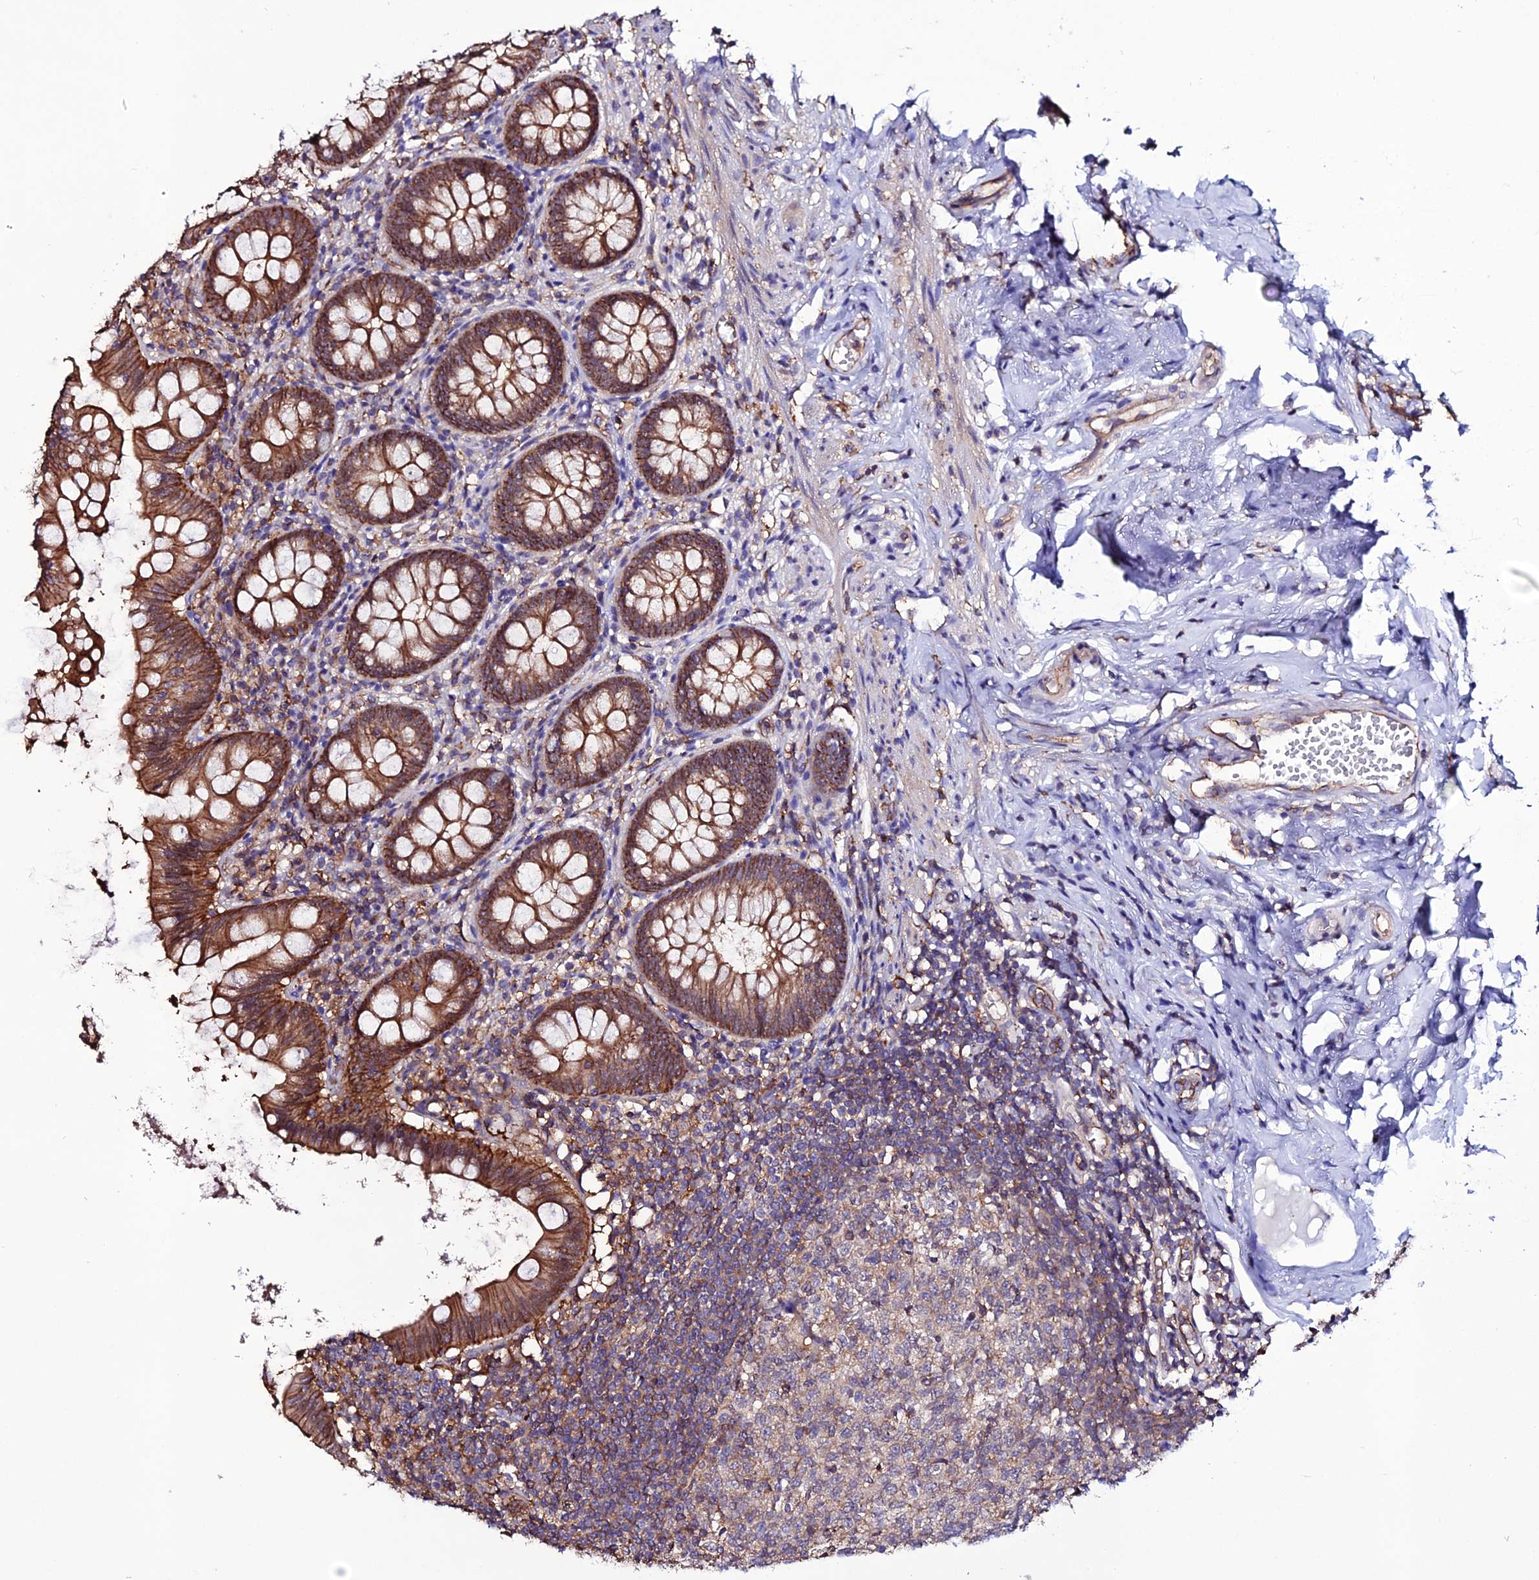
{"staining": {"intensity": "moderate", "quantity": ">75%", "location": "cytoplasmic/membranous"}, "tissue": "appendix", "cell_type": "Glandular cells", "image_type": "normal", "snomed": [{"axis": "morphology", "description": "Normal tissue, NOS"}, {"axis": "topography", "description": "Appendix"}], "caption": "Moderate cytoplasmic/membranous positivity for a protein is appreciated in approximately >75% of glandular cells of normal appendix using immunohistochemistry.", "gene": "USP17L10", "patient": {"sex": "female", "age": 51}}